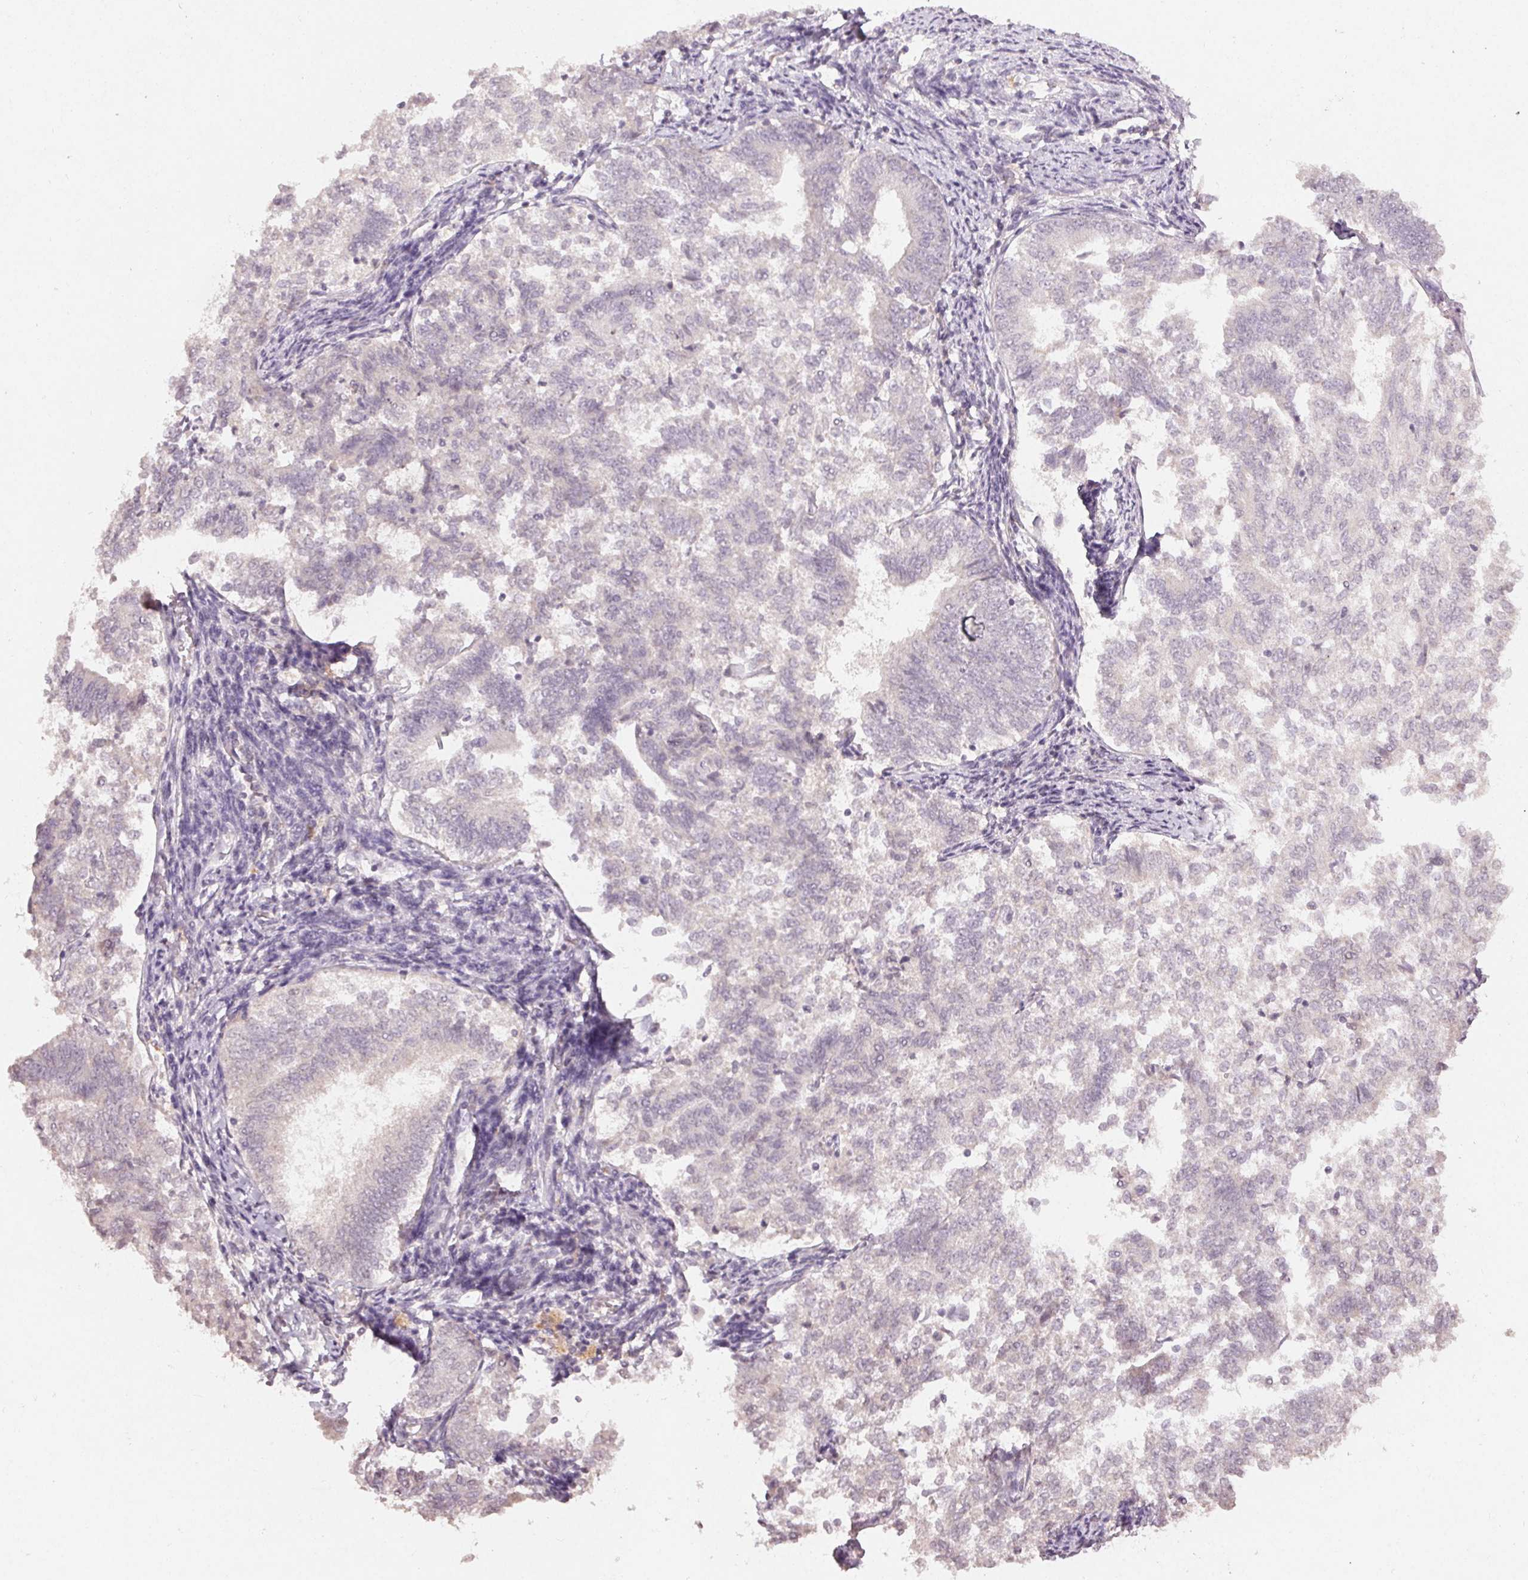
{"staining": {"intensity": "negative", "quantity": "none", "location": "none"}, "tissue": "endometrial cancer", "cell_type": "Tumor cells", "image_type": "cancer", "snomed": [{"axis": "morphology", "description": "Adenocarcinoma, NOS"}, {"axis": "topography", "description": "Endometrium"}], "caption": "Endometrial adenocarcinoma was stained to show a protein in brown. There is no significant staining in tumor cells.", "gene": "KLRC3", "patient": {"sex": "female", "age": 65}}